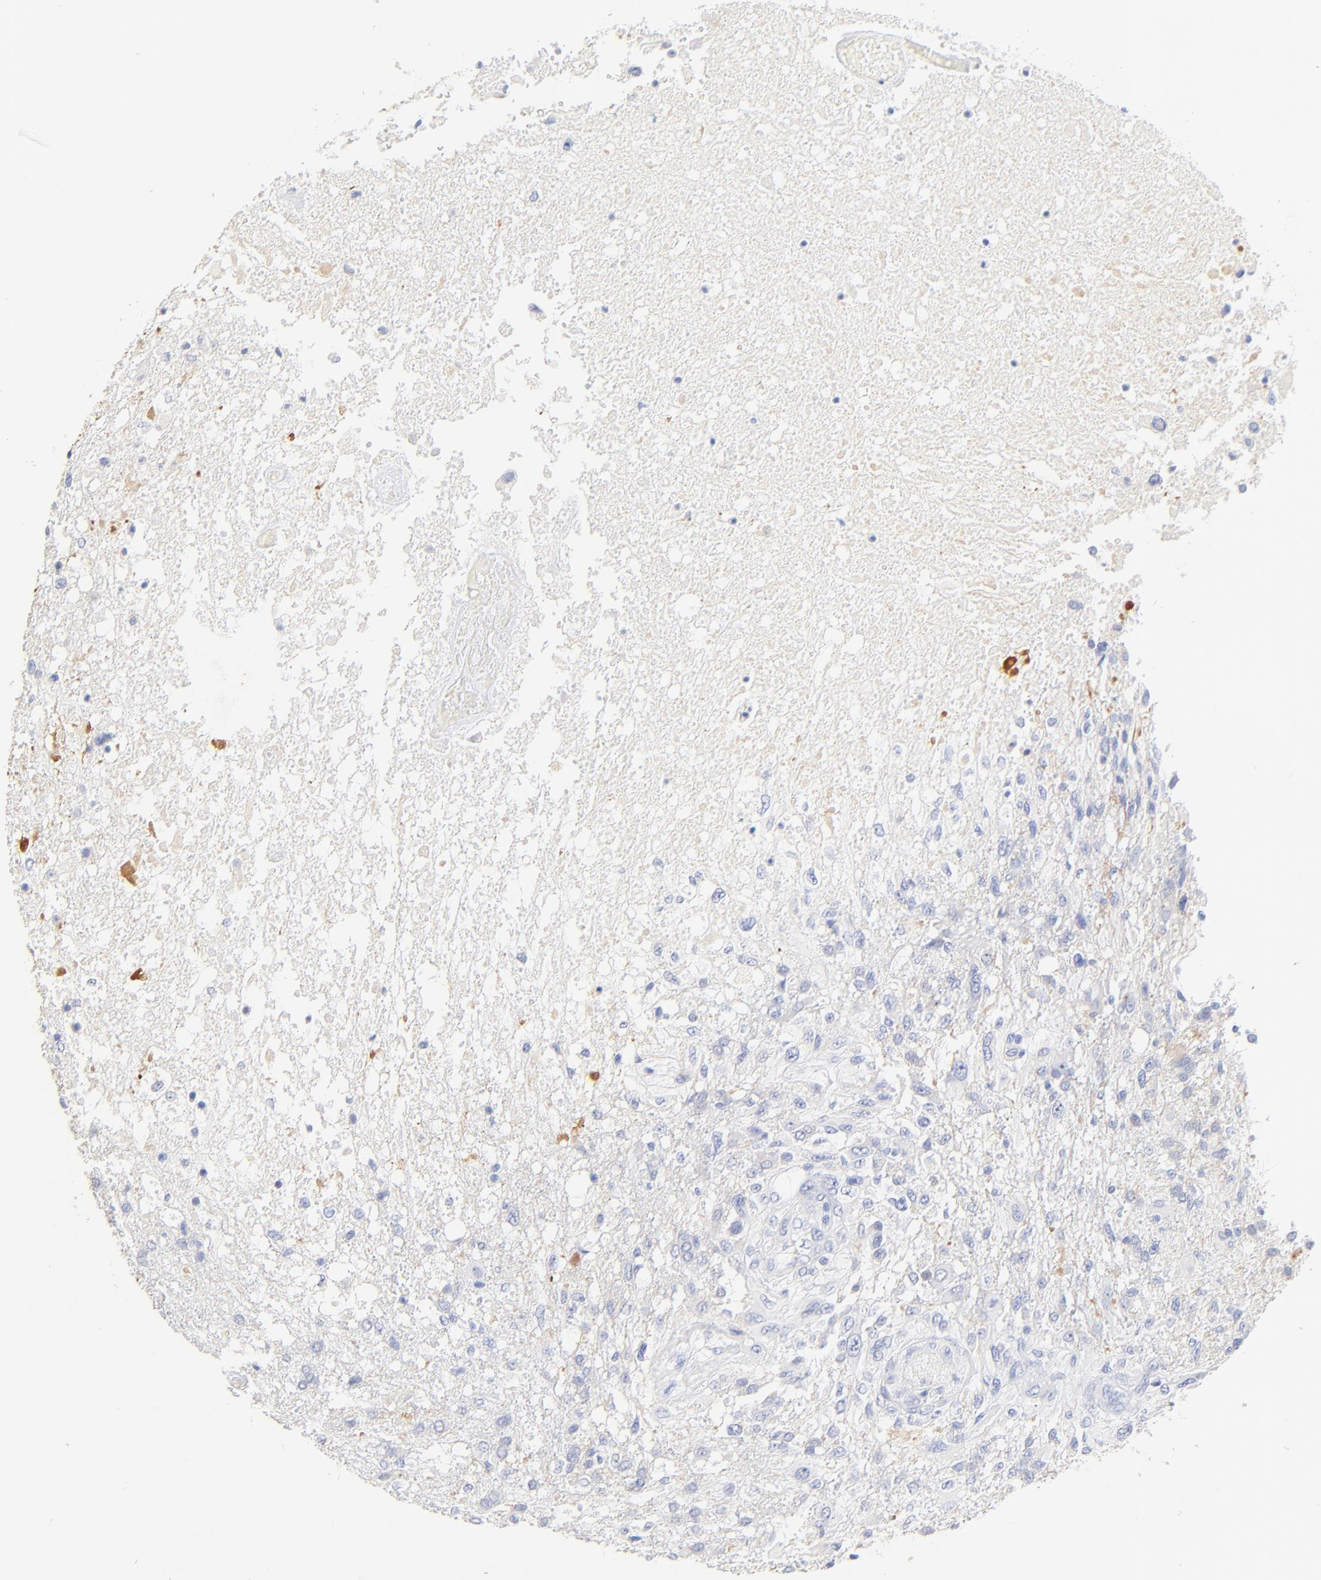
{"staining": {"intensity": "negative", "quantity": "none", "location": "none"}, "tissue": "glioma", "cell_type": "Tumor cells", "image_type": "cancer", "snomed": [{"axis": "morphology", "description": "Glioma, malignant, High grade"}, {"axis": "topography", "description": "Cerebral cortex"}], "caption": "Immunohistochemical staining of human glioma exhibits no significant expression in tumor cells.", "gene": "SULT4A1", "patient": {"sex": "male", "age": 79}}